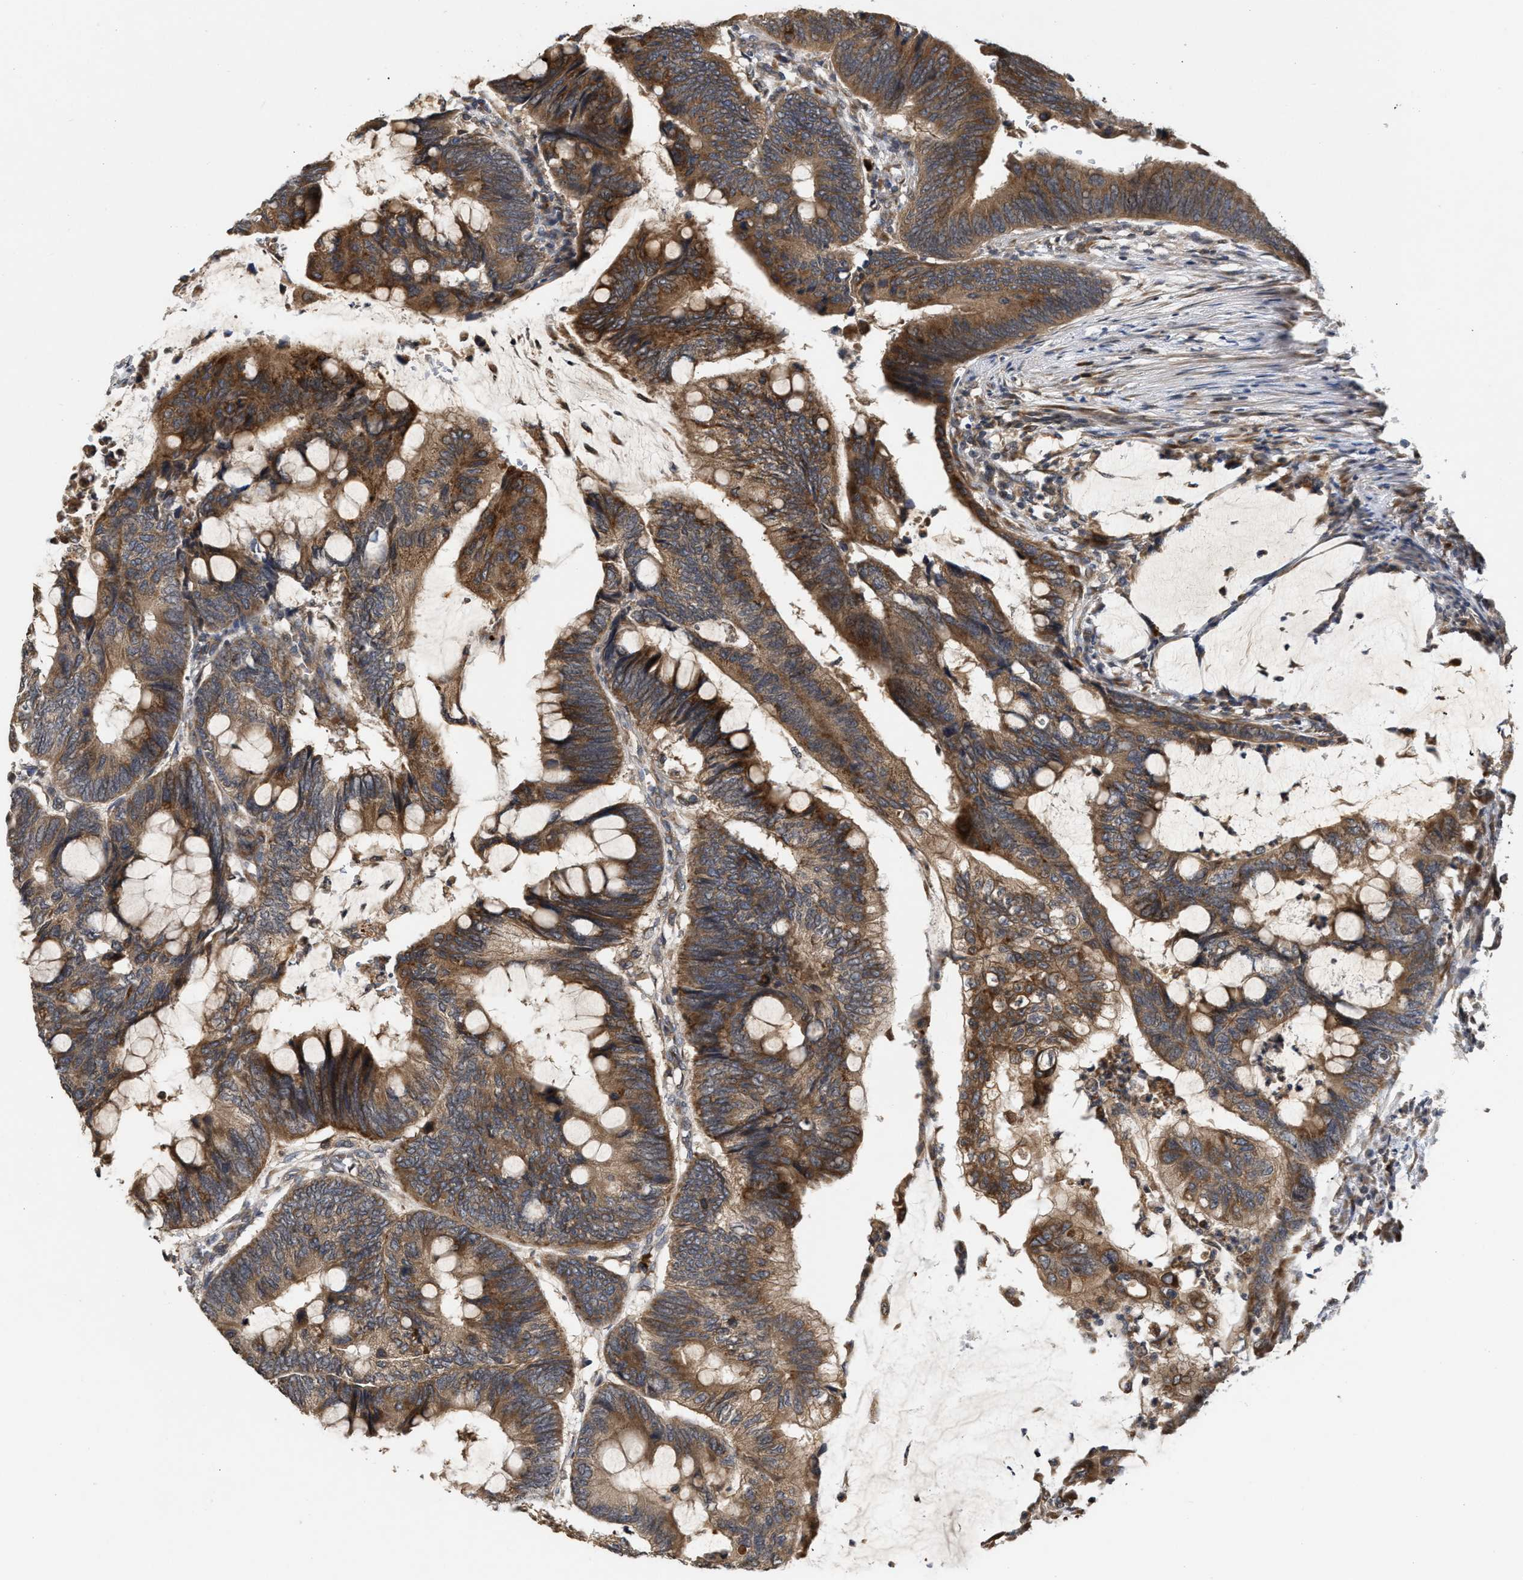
{"staining": {"intensity": "strong", "quantity": ">75%", "location": "cytoplasmic/membranous"}, "tissue": "colorectal cancer", "cell_type": "Tumor cells", "image_type": "cancer", "snomed": [{"axis": "morphology", "description": "Normal tissue, NOS"}, {"axis": "morphology", "description": "Adenocarcinoma, NOS"}, {"axis": "topography", "description": "Rectum"}, {"axis": "topography", "description": "Peripheral nerve tissue"}], "caption": "Brown immunohistochemical staining in colorectal adenocarcinoma displays strong cytoplasmic/membranous expression in approximately >75% of tumor cells.", "gene": "SAR1A", "patient": {"sex": "male", "age": 92}}